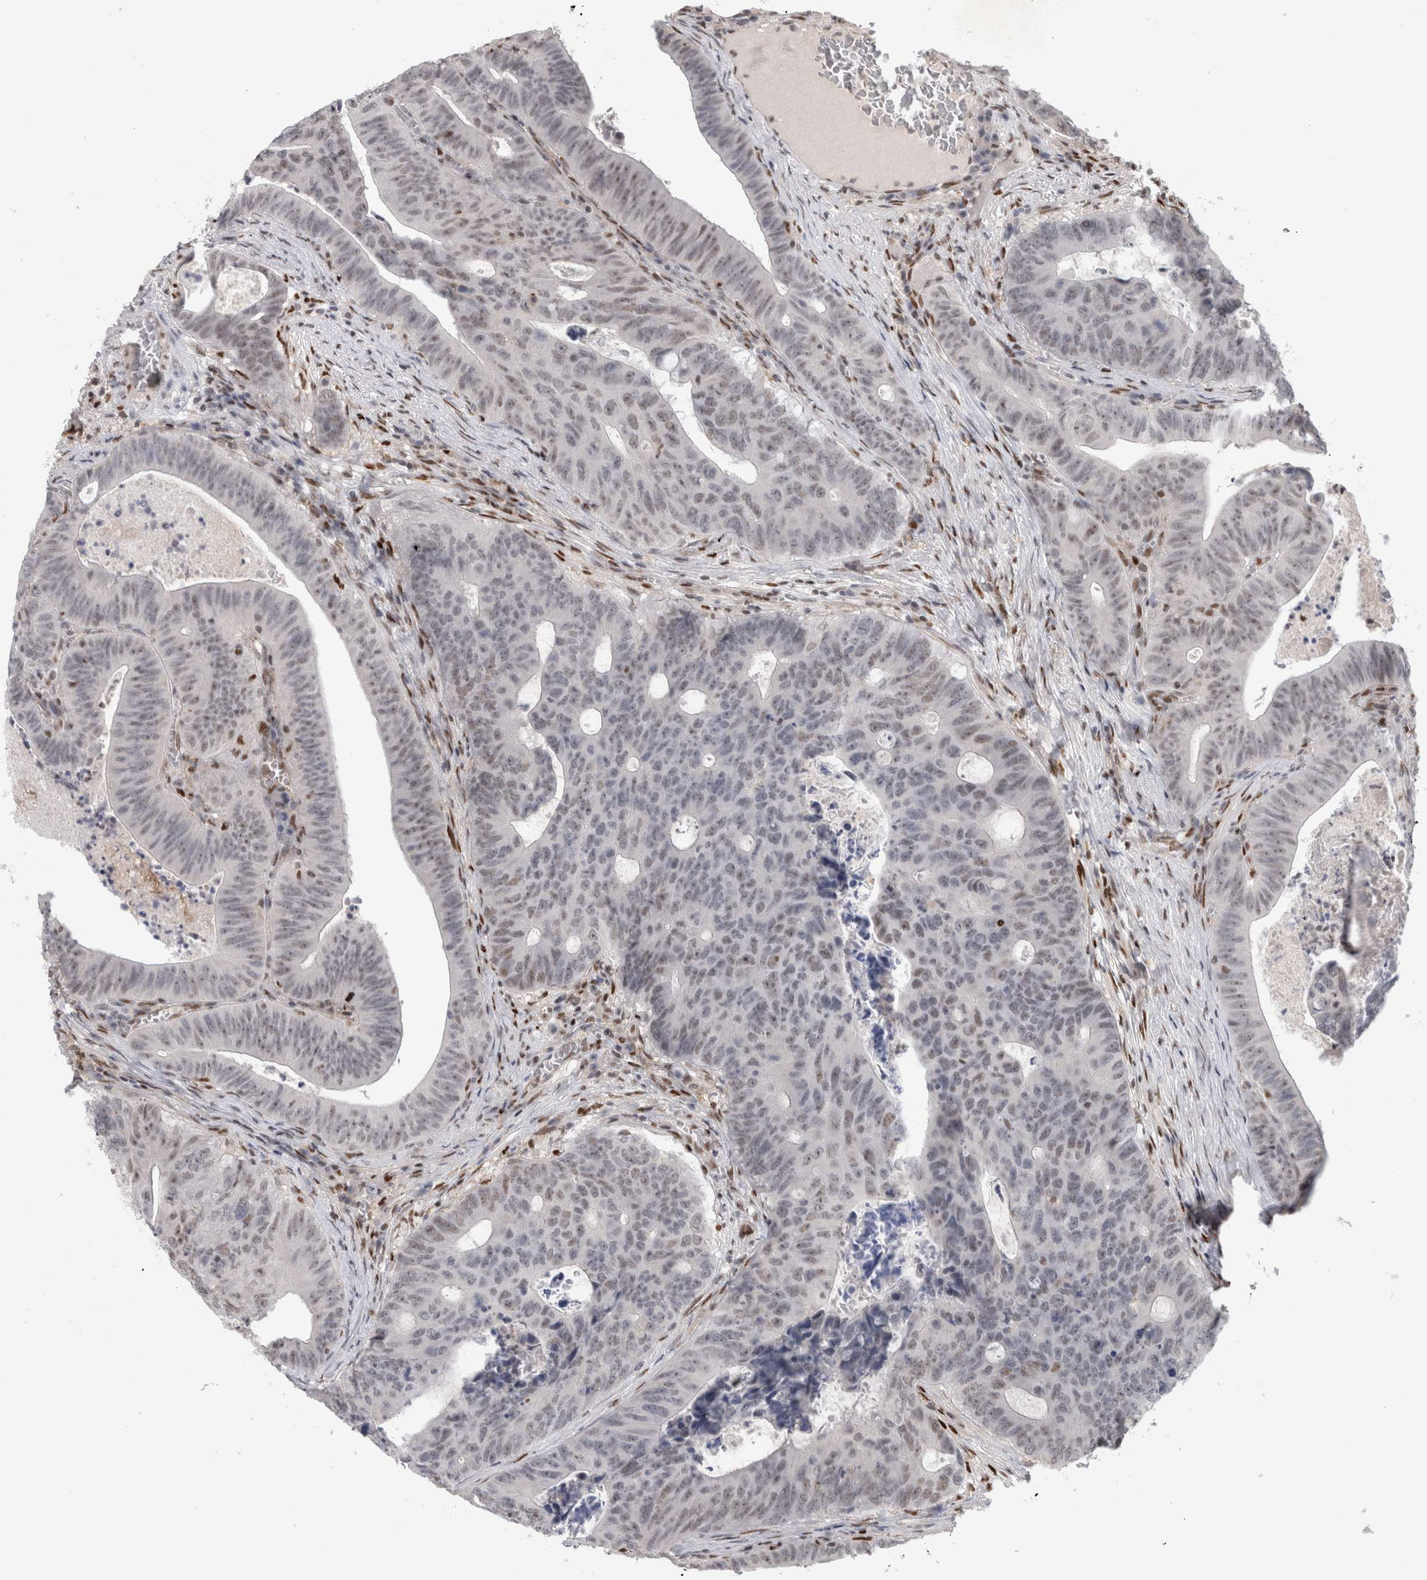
{"staining": {"intensity": "weak", "quantity": "<25%", "location": "nuclear"}, "tissue": "colorectal cancer", "cell_type": "Tumor cells", "image_type": "cancer", "snomed": [{"axis": "morphology", "description": "Adenocarcinoma, NOS"}, {"axis": "topography", "description": "Colon"}], "caption": "The histopathology image reveals no significant positivity in tumor cells of adenocarcinoma (colorectal).", "gene": "SRARP", "patient": {"sex": "male", "age": 87}}